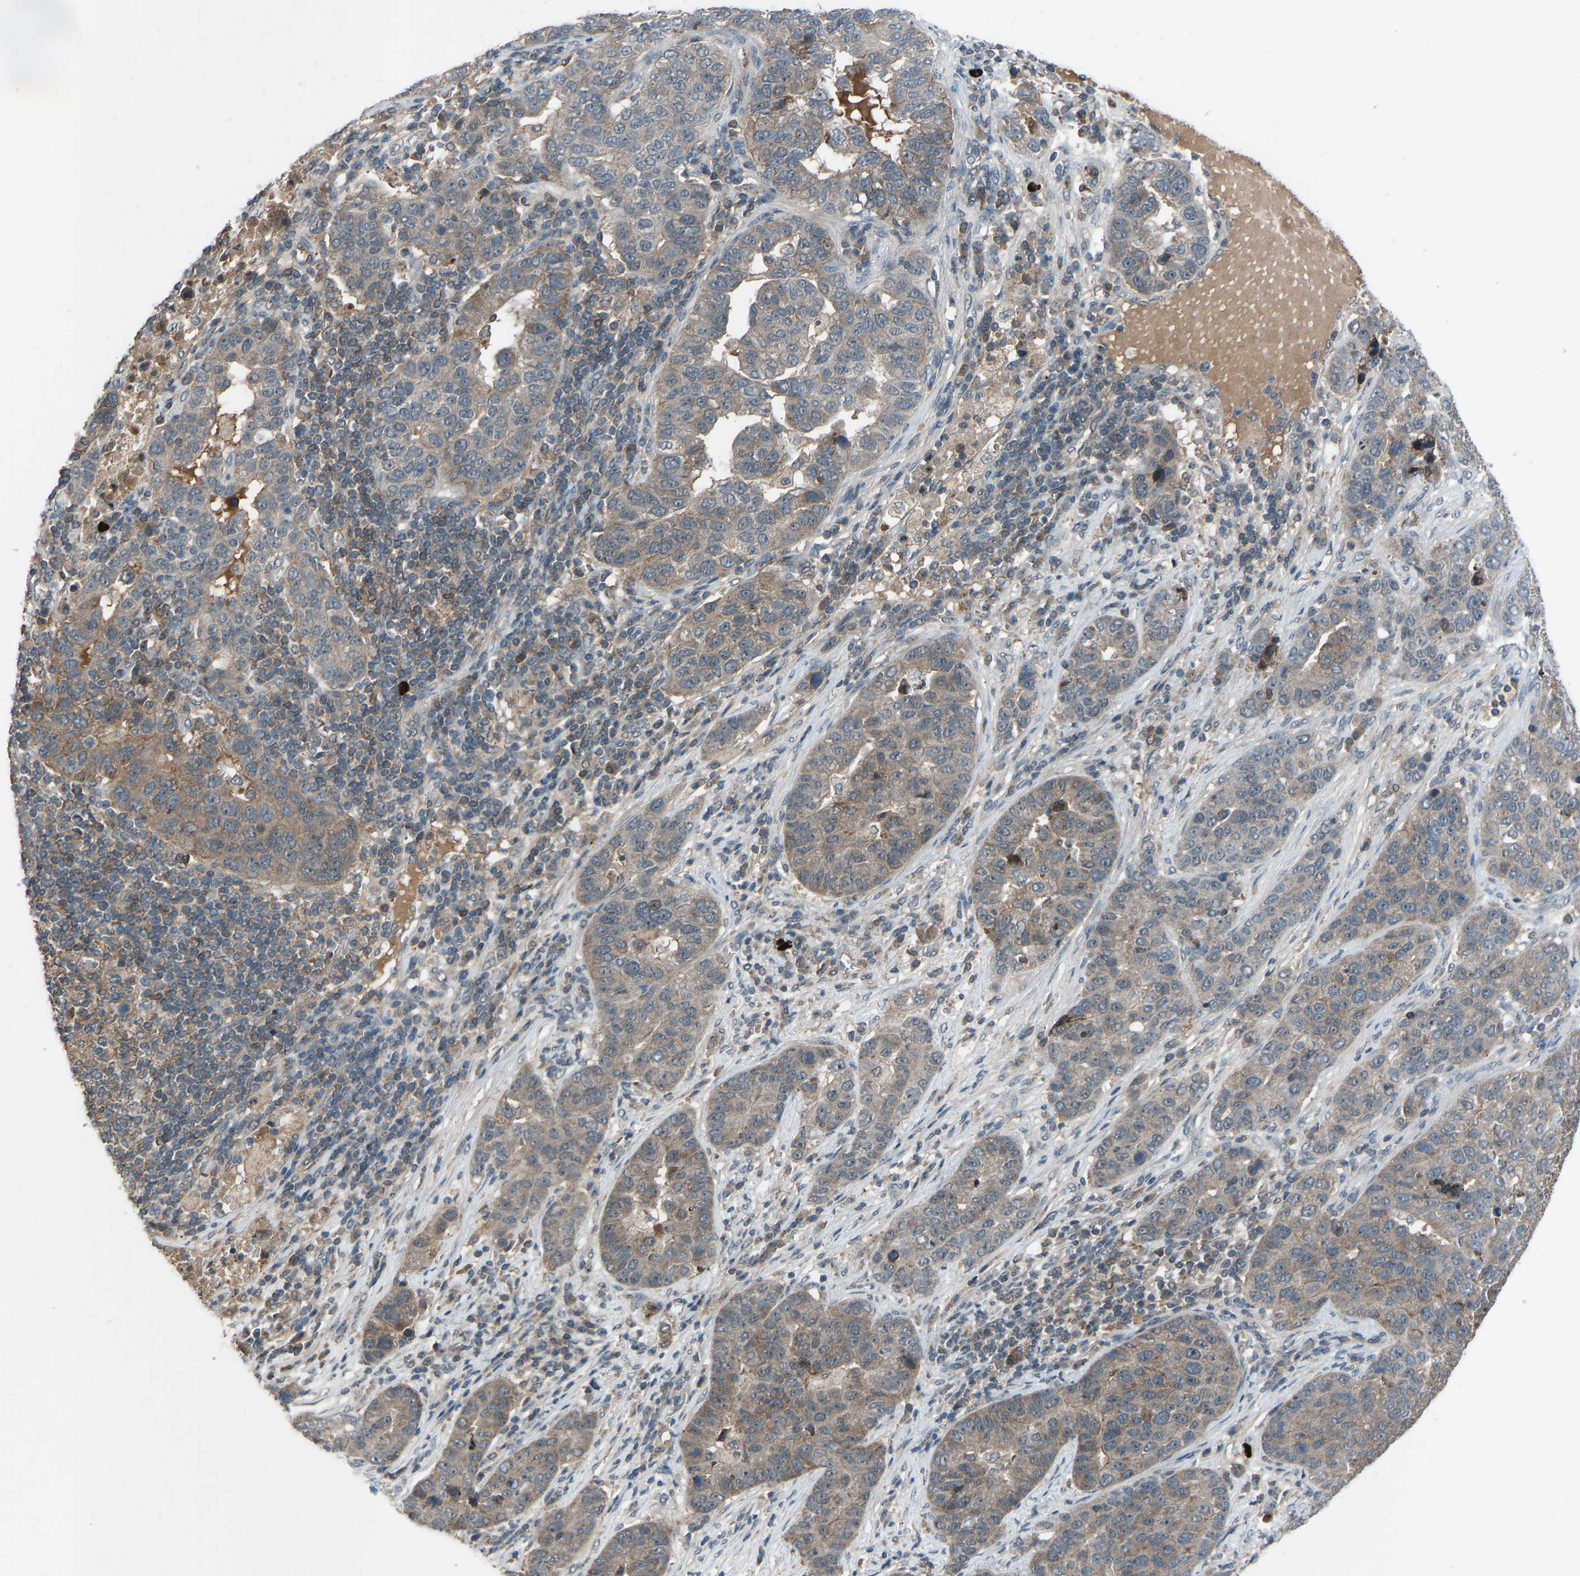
{"staining": {"intensity": "moderate", "quantity": "25%-75%", "location": "cytoplasmic/membranous"}, "tissue": "pancreatic cancer", "cell_type": "Tumor cells", "image_type": "cancer", "snomed": [{"axis": "morphology", "description": "Adenocarcinoma, NOS"}, {"axis": "topography", "description": "Pancreas"}], "caption": "Immunohistochemistry of human adenocarcinoma (pancreatic) reveals medium levels of moderate cytoplasmic/membranous staining in about 25%-75% of tumor cells.", "gene": "SLC43A1", "patient": {"sex": "female", "age": 61}}